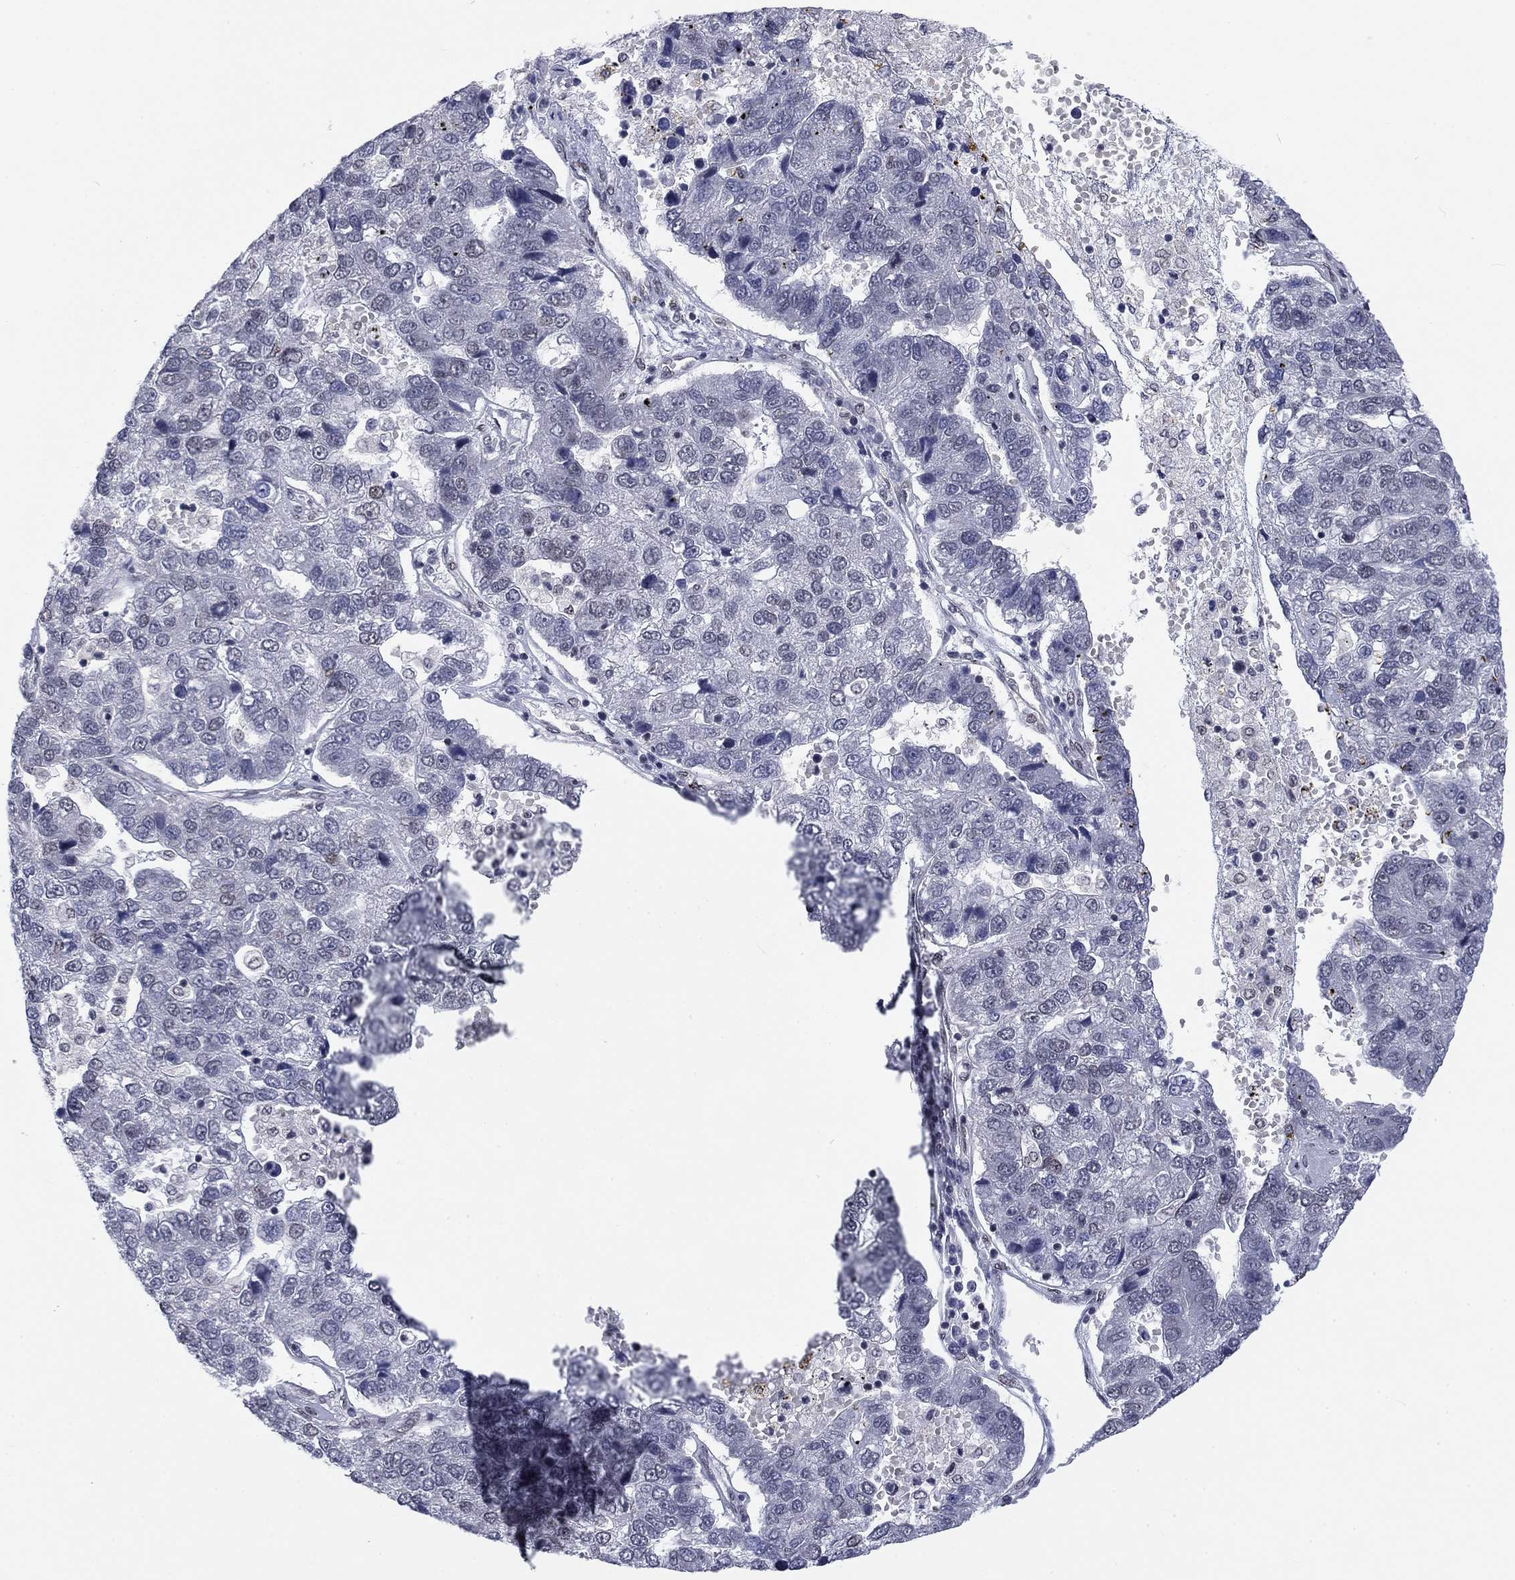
{"staining": {"intensity": "negative", "quantity": "none", "location": "none"}, "tissue": "pancreatic cancer", "cell_type": "Tumor cells", "image_type": "cancer", "snomed": [{"axis": "morphology", "description": "Adenocarcinoma, NOS"}, {"axis": "topography", "description": "Pancreas"}], "caption": "This micrograph is of adenocarcinoma (pancreatic) stained with immunohistochemistry to label a protein in brown with the nuclei are counter-stained blue. There is no positivity in tumor cells.", "gene": "FYTTD1", "patient": {"sex": "female", "age": 61}}